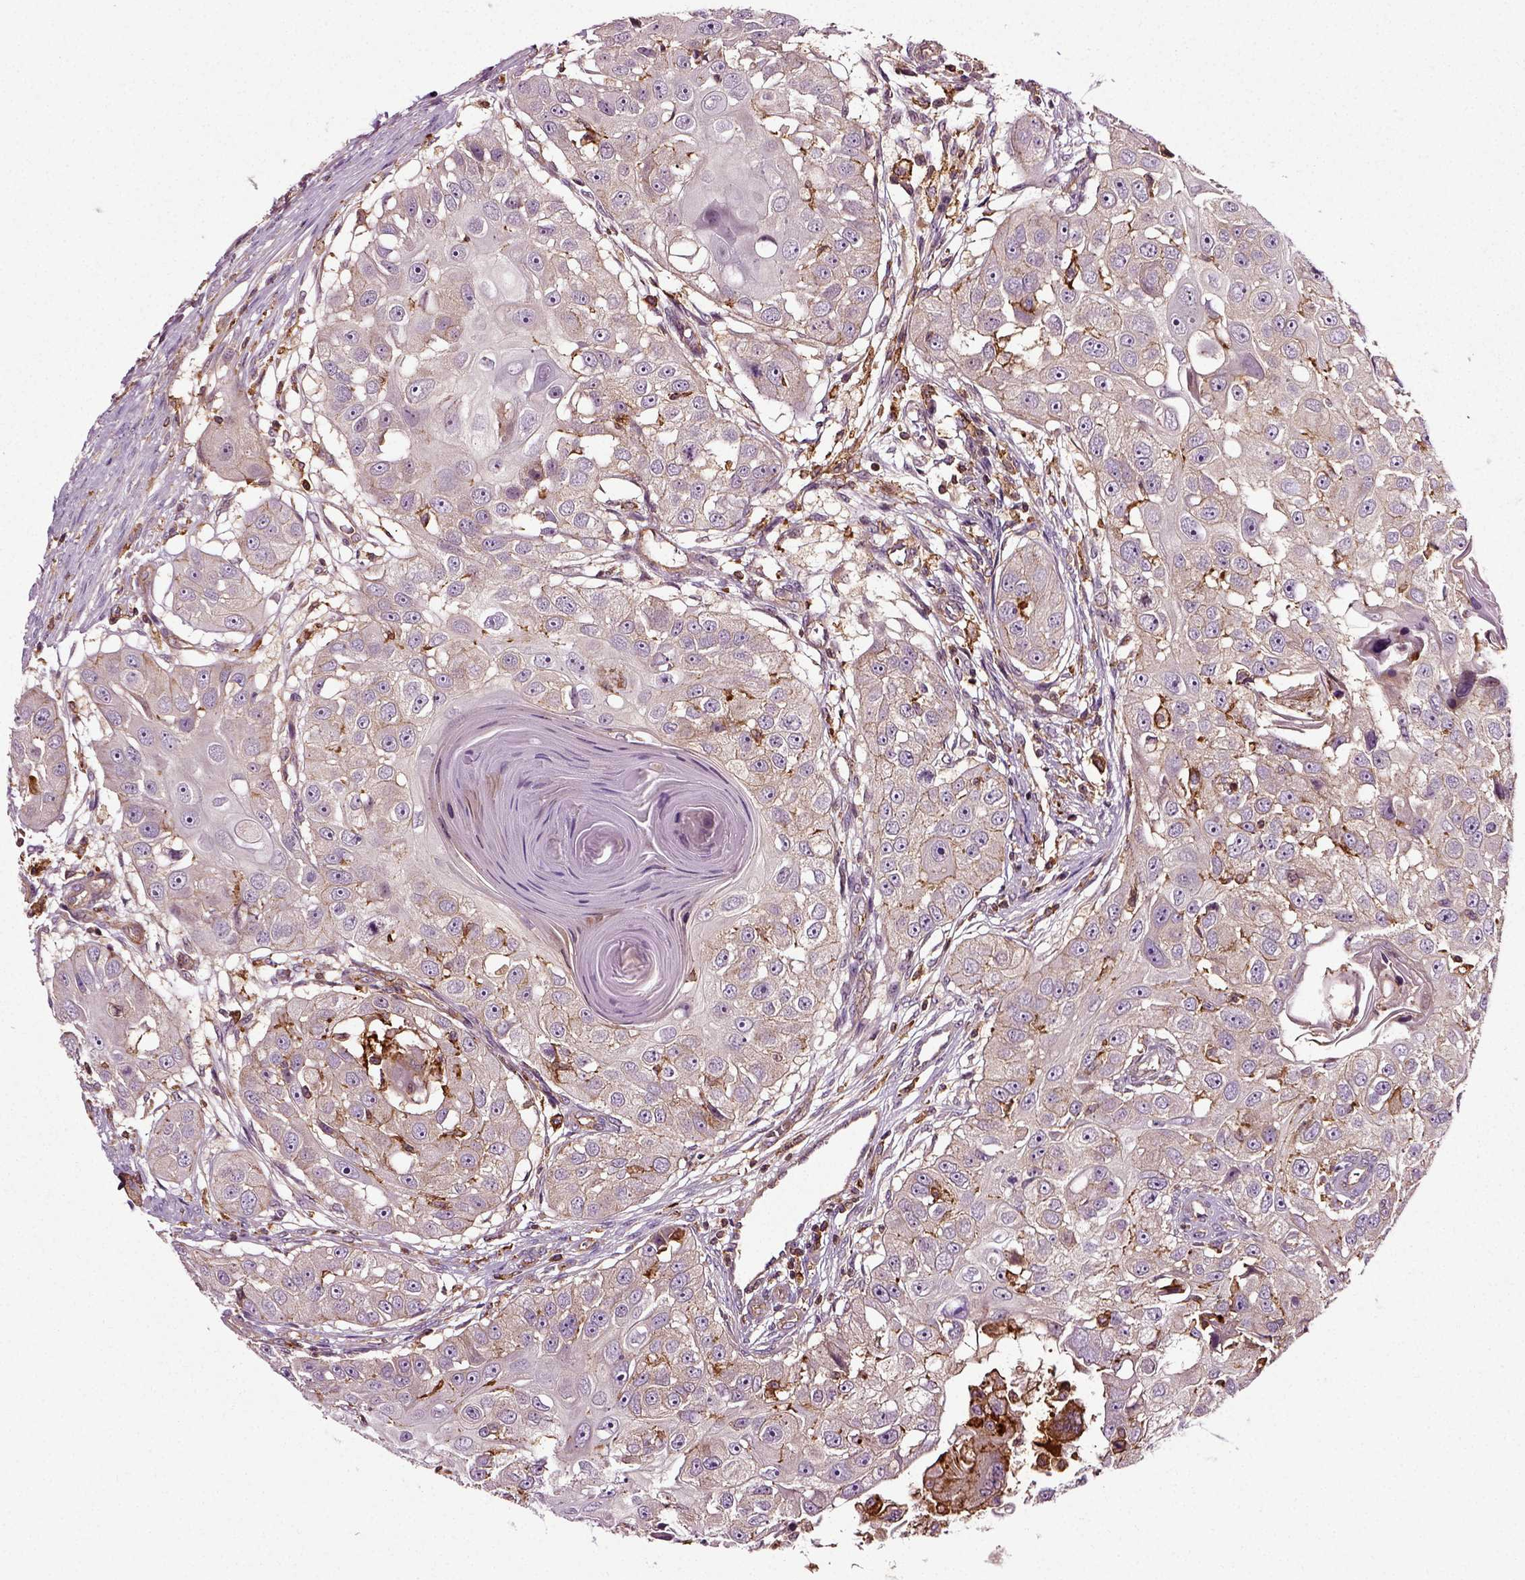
{"staining": {"intensity": "negative", "quantity": "none", "location": "none"}, "tissue": "head and neck cancer", "cell_type": "Tumor cells", "image_type": "cancer", "snomed": [{"axis": "morphology", "description": "Squamous cell carcinoma, NOS"}, {"axis": "topography", "description": "Head-Neck"}], "caption": "Immunohistochemistry (IHC) of human head and neck cancer demonstrates no positivity in tumor cells. (DAB (3,3'-diaminobenzidine) immunohistochemistry visualized using brightfield microscopy, high magnification).", "gene": "RHOF", "patient": {"sex": "male", "age": 51}}